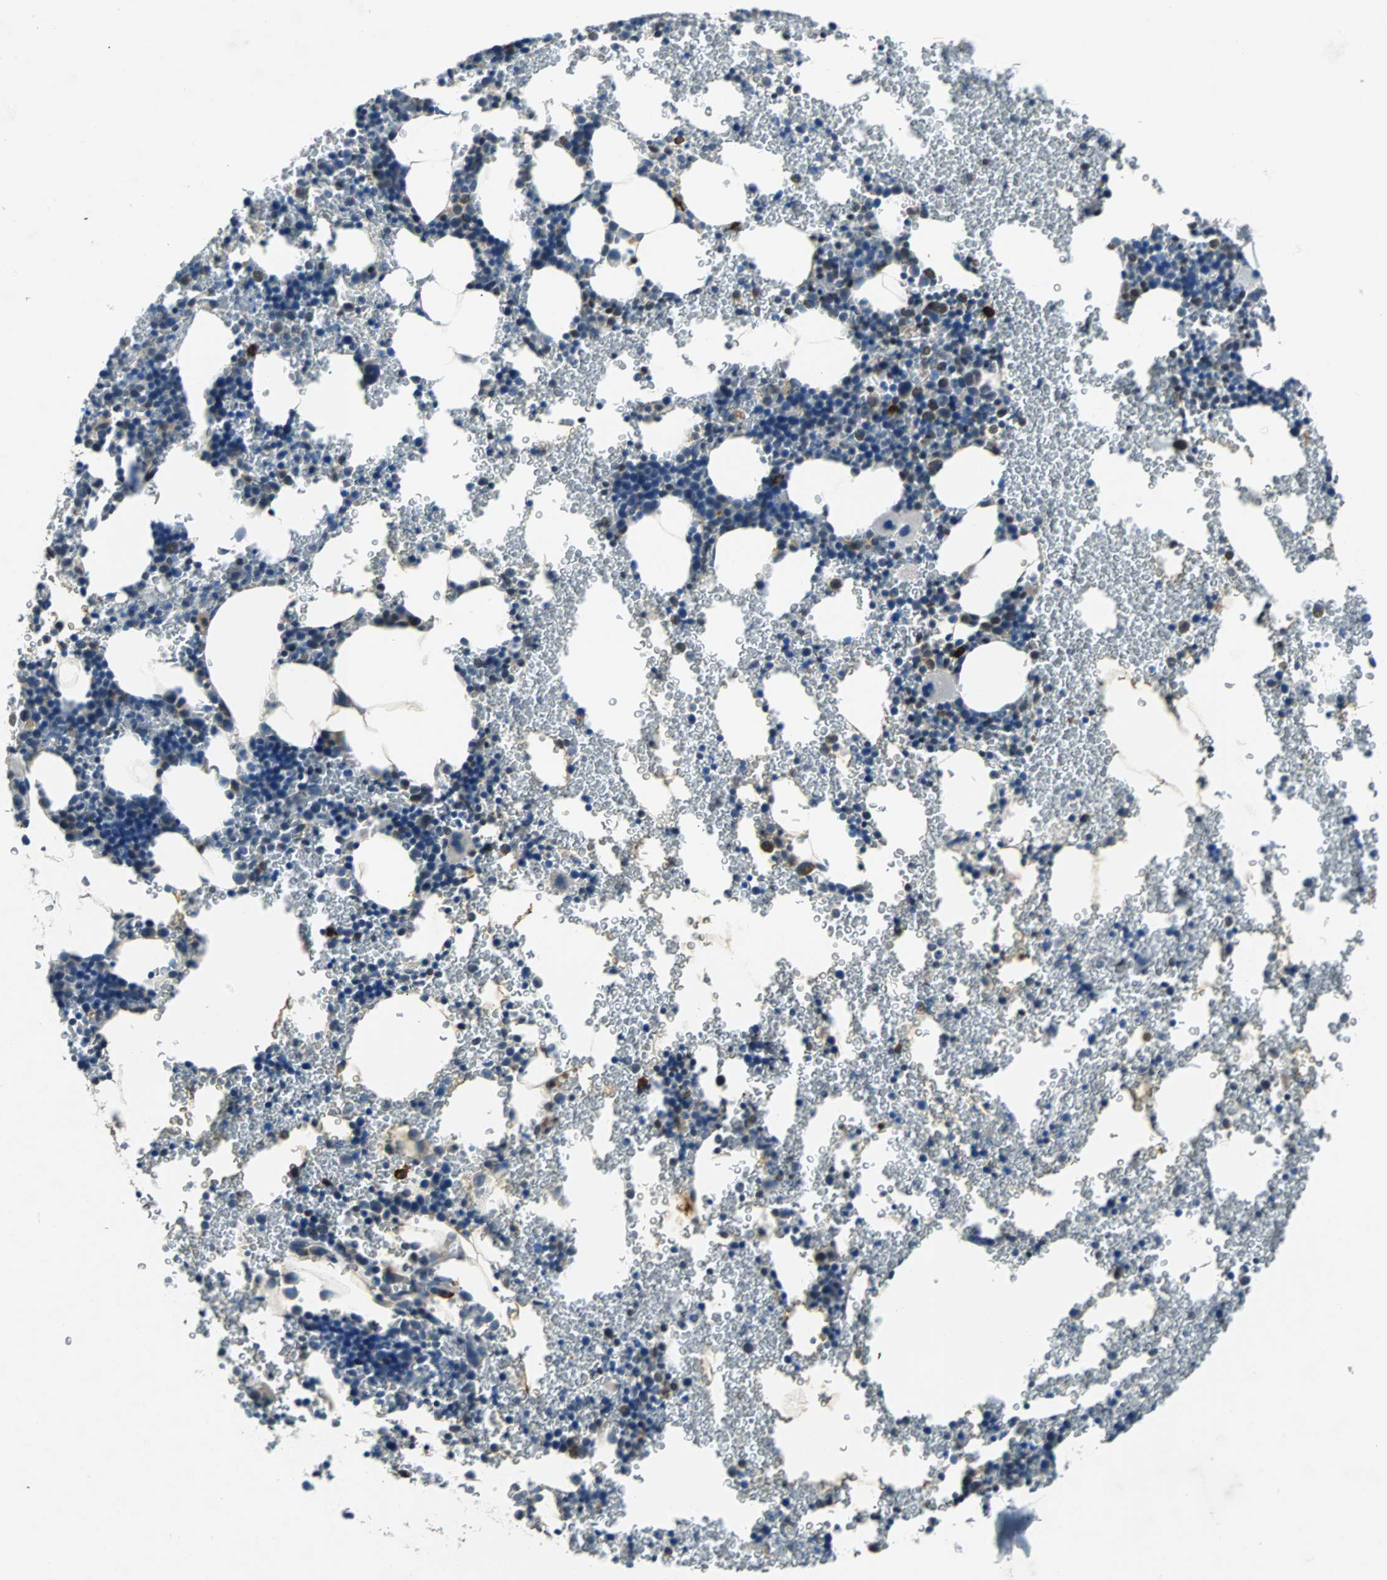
{"staining": {"intensity": "strong", "quantity": "<25%", "location": "nuclear"}, "tissue": "bone marrow", "cell_type": "Hematopoietic cells", "image_type": "normal", "snomed": [{"axis": "morphology", "description": "Normal tissue, NOS"}, {"axis": "morphology", "description": "Inflammation, NOS"}, {"axis": "topography", "description": "Bone marrow"}], "caption": "A medium amount of strong nuclear expression is present in approximately <25% of hematopoietic cells in benign bone marrow.", "gene": "USP28", "patient": {"sex": "male", "age": 22}}